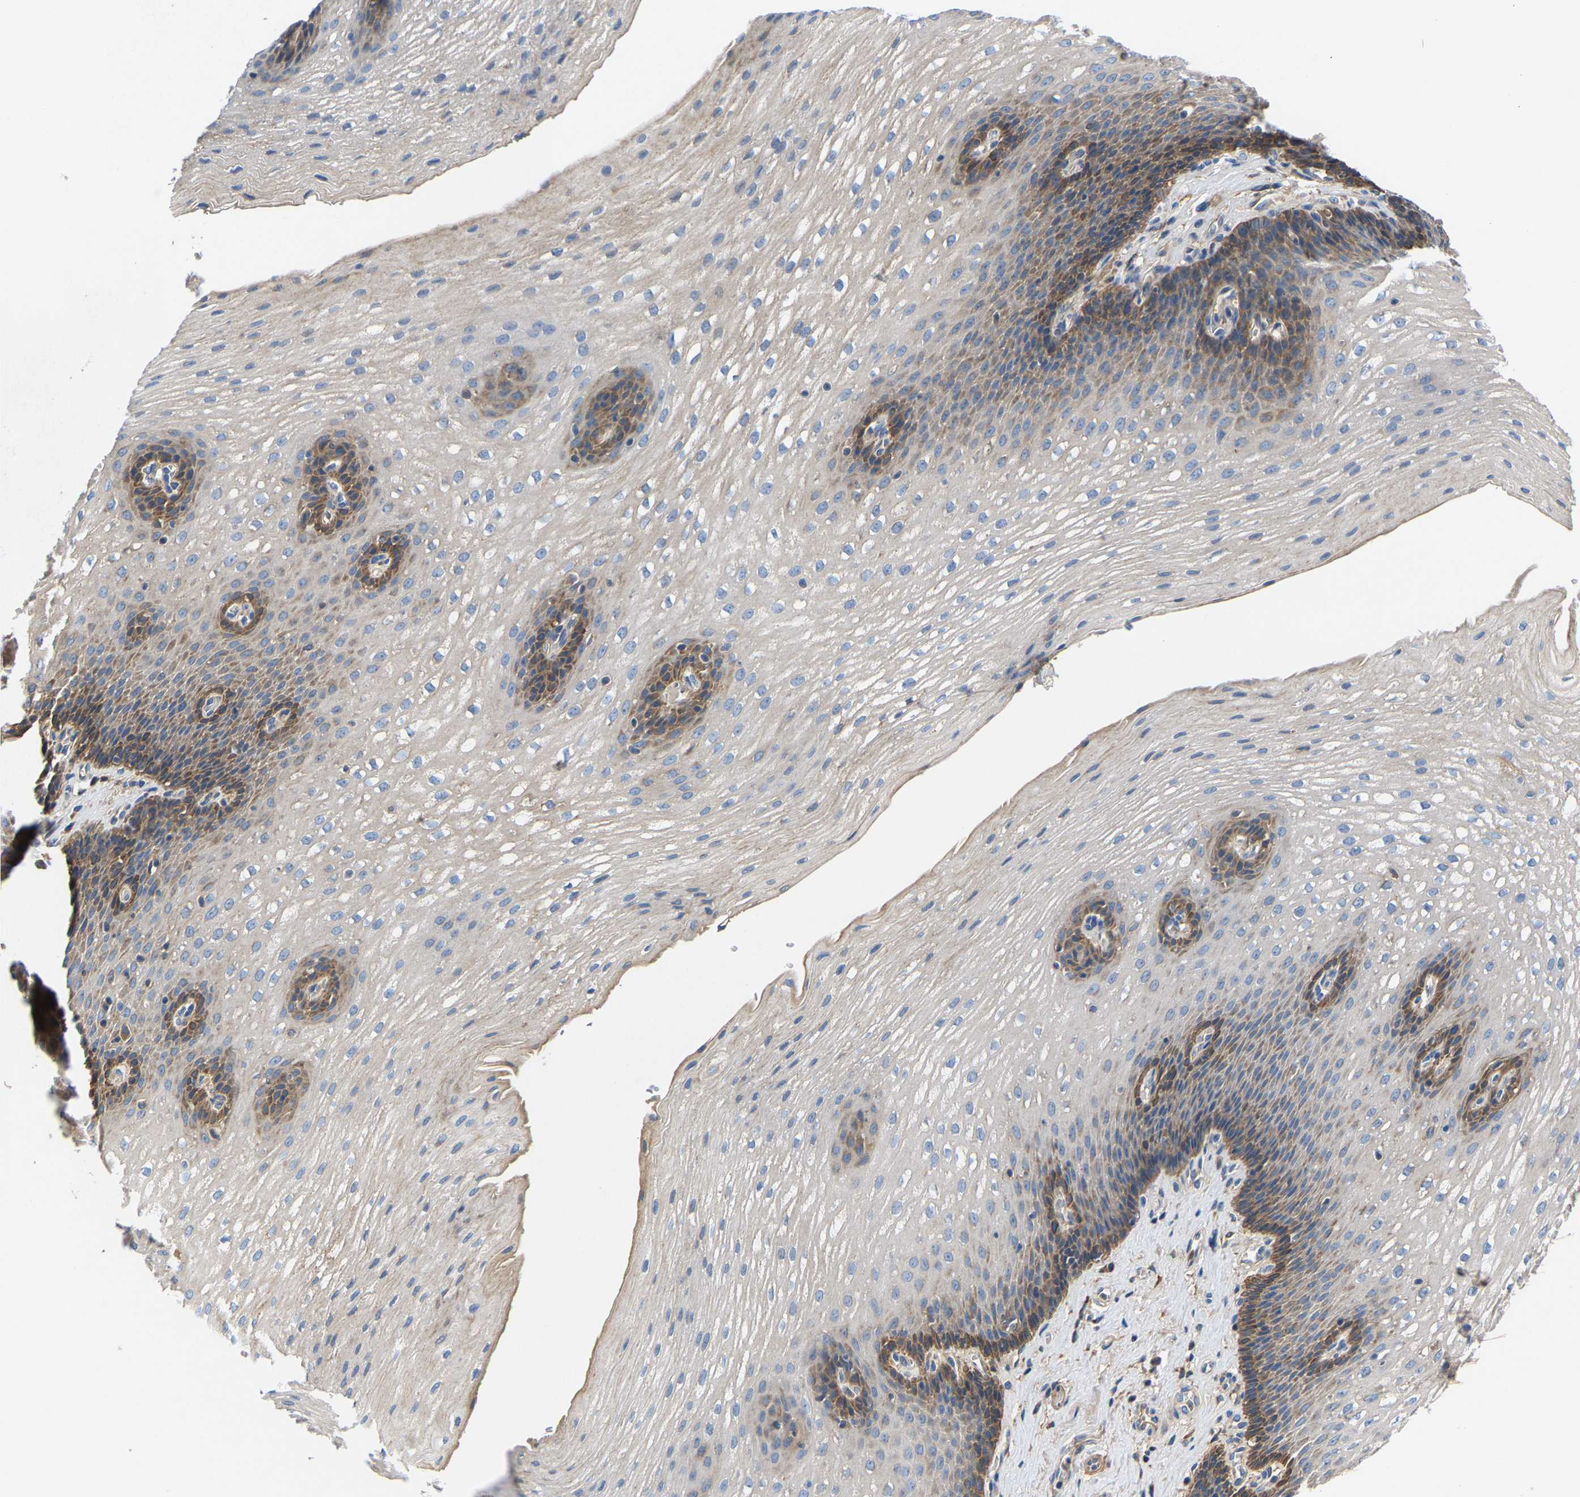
{"staining": {"intensity": "moderate", "quantity": "<25%", "location": "cytoplasmic/membranous"}, "tissue": "esophagus", "cell_type": "Squamous epithelial cells", "image_type": "normal", "snomed": [{"axis": "morphology", "description": "Normal tissue, NOS"}, {"axis": "topography", "description": "Esophagus"}], "caption": "Squamous epithelial cells demonstrate low levels of moderate cytoplasmic/membranous positivity in about <25% of cells in benign esophagus.", "gene": "CCDC171", "patient": {"sex": "male", "age": 48}}